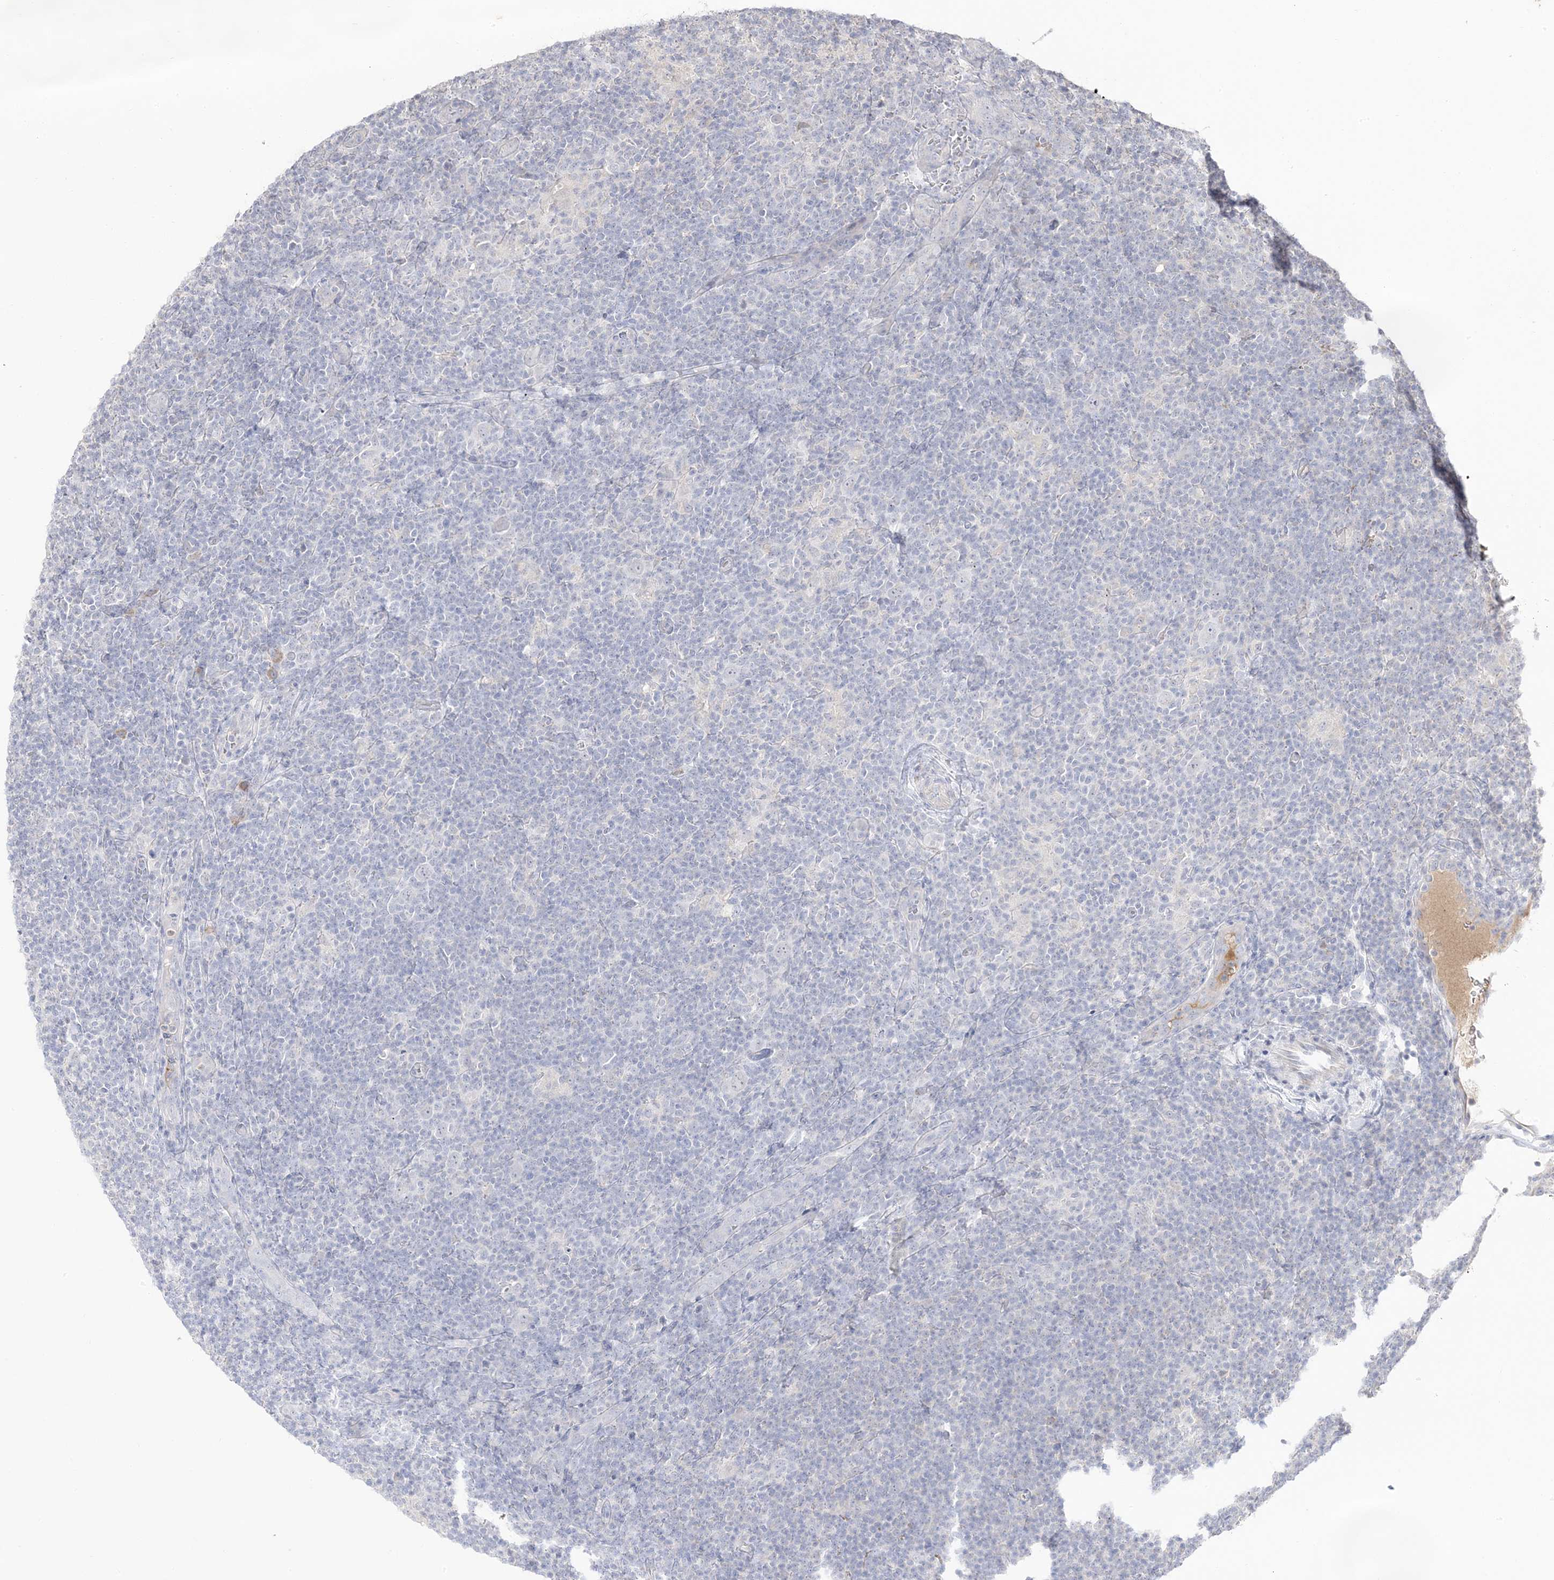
{"staining": {"intensity": "negative", "quantity": "none", "location": "none"}, "tissue": "lymphoma", "cell_type": "Tumor cells", "image_type": "cancer", "snomed": [{"axis": "morphology", "description": "Hodgkin's disease, NOS"}, {"axis": "topography", "description": "Lymph node"}], "caption": "Immunohistochemistry of lymphoma displays no positivity in tumor cells.", "gene": "TRANK1", "patient": {"sex": "female", "age": 57}}